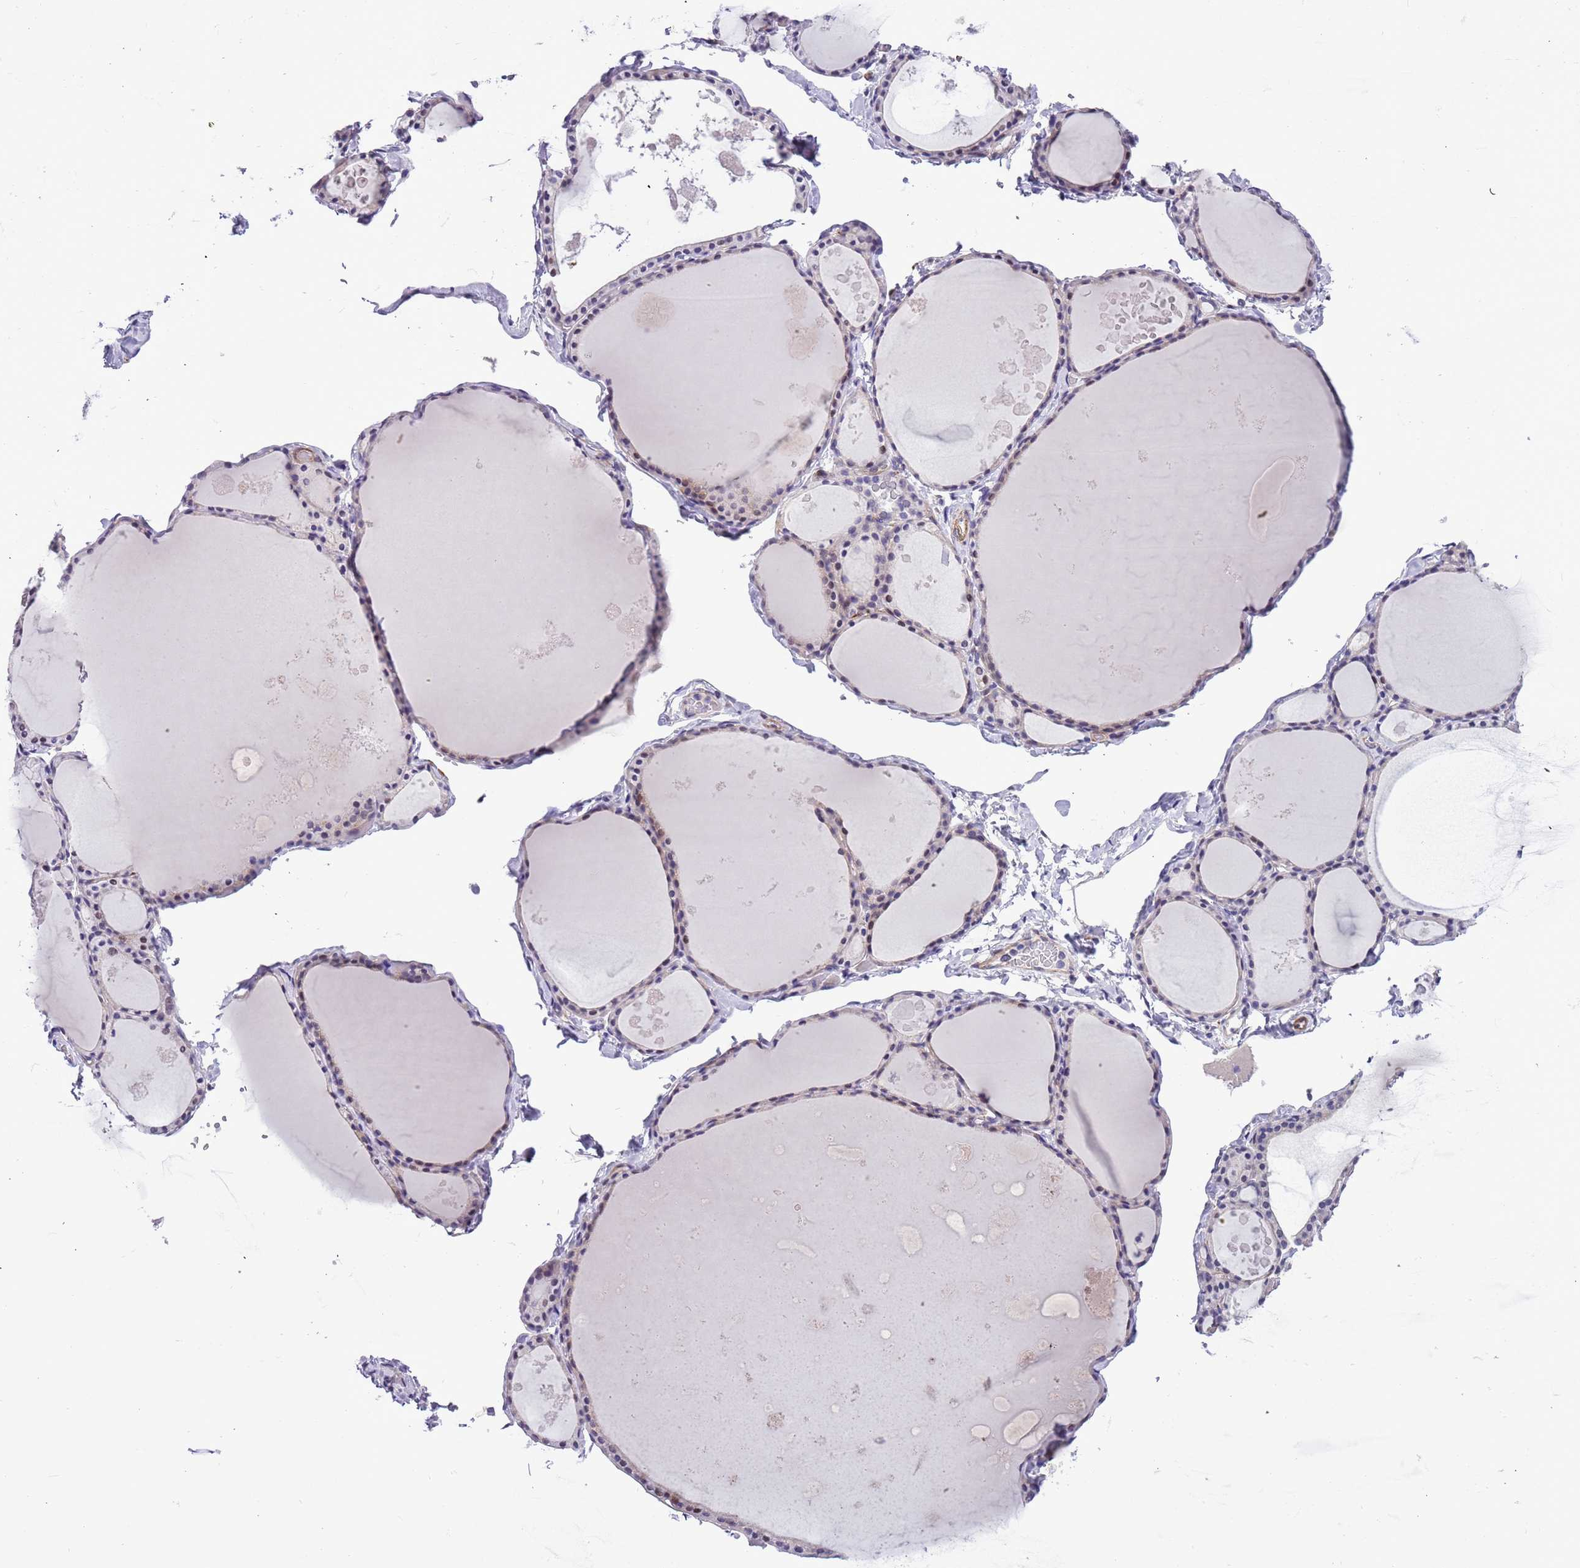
{"staining": {"intensity": "moderate", "quantity": "<25%", "location": "nuclear"}, "tissue": "thyroid gland", "cell_type": "Glandular cells", "image_type": "normal", "snomed": [{"axis": "morphology", "description": "Normal tissue, NOS"}, {"axis": "topography", "description": "Thyroid gland"}], "caption": "Human thyroid gland stained with a brown dye displays moderate nuclear positive expression in about <25% of glandular cells.", "gene": "PLEKHH1", "patient": {"sex": "male", "age": 56}}